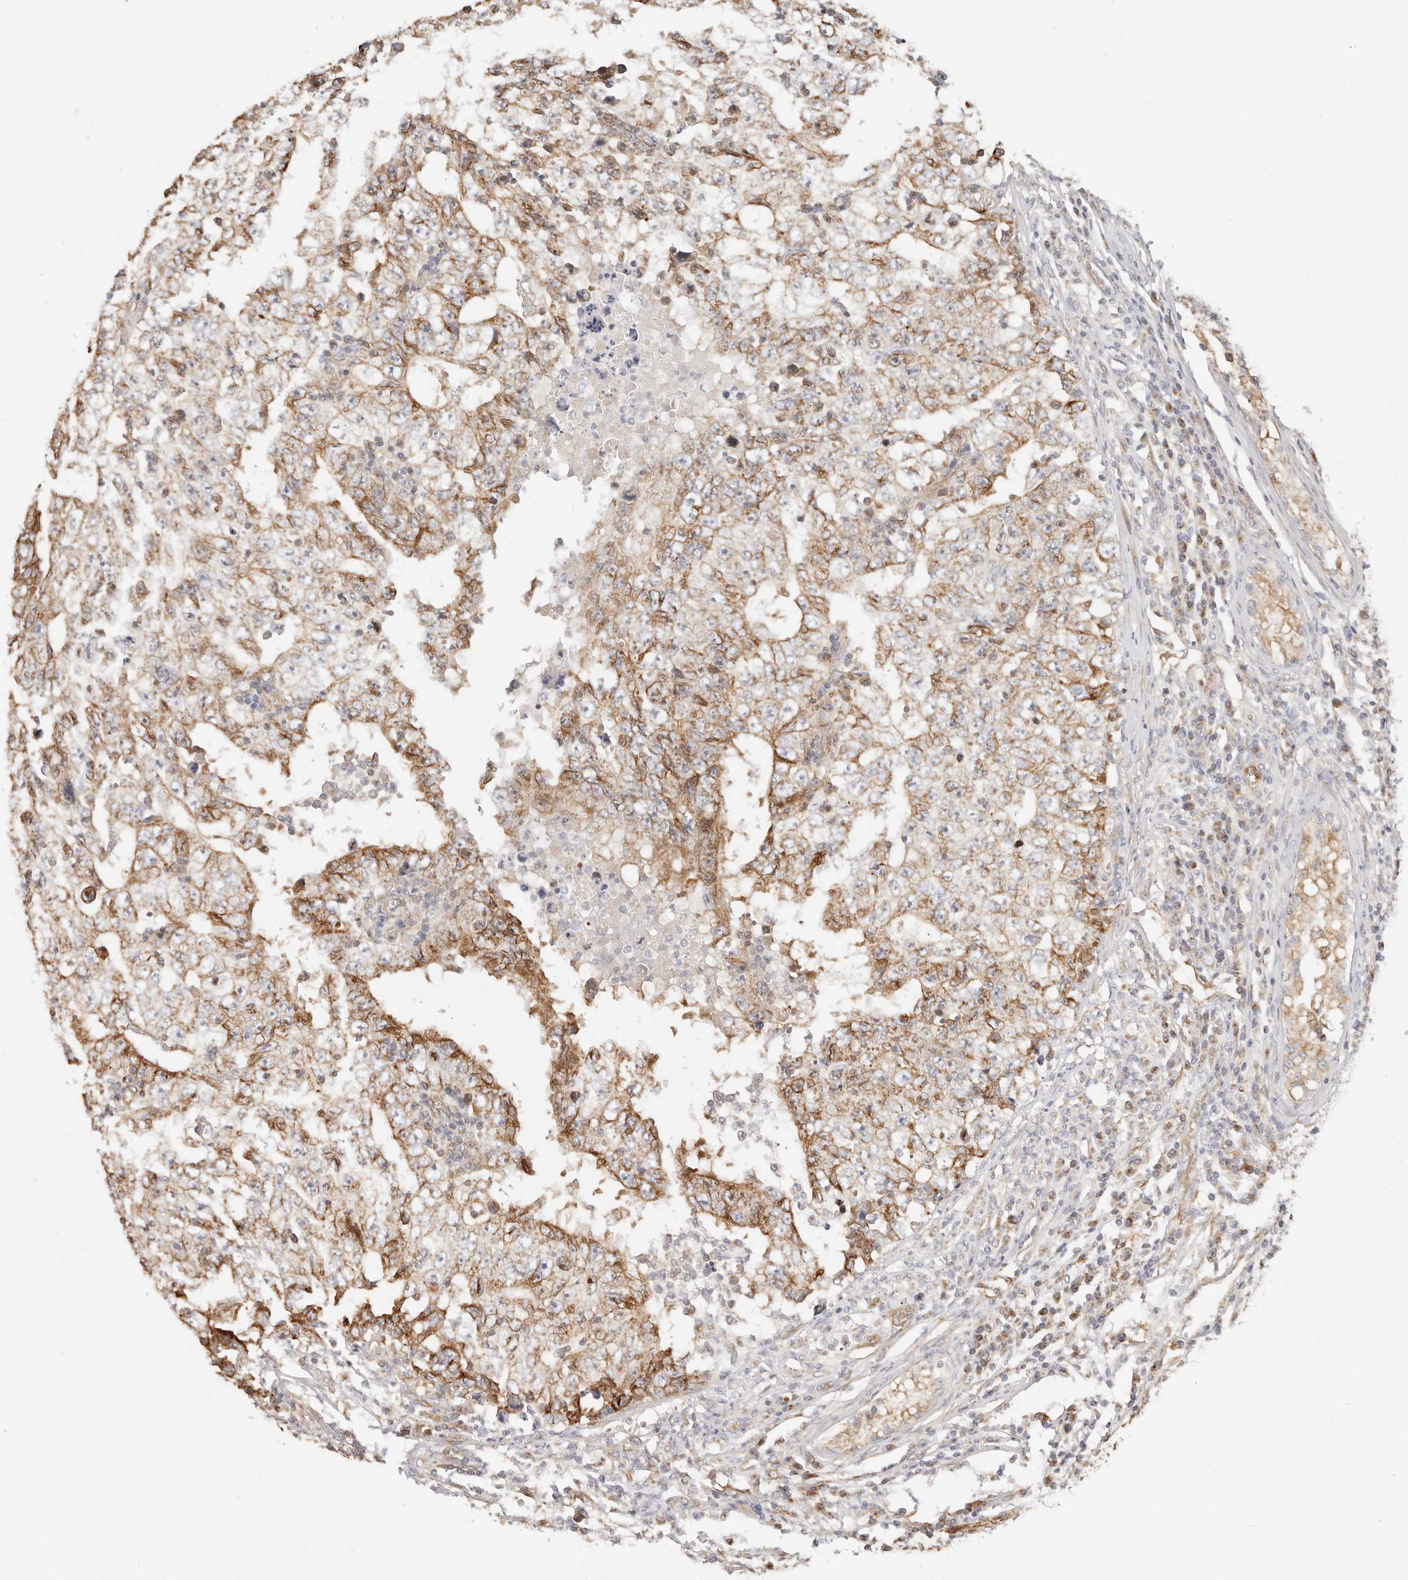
{"staining": {"intensity": "strong", "quantity": "25%-75%", "location": "cytoplasmic/membranous"}, "tissue": "testis cancer", "cell_type": "Tumor cells", "image_type": "cancer", "snomed": [{"axis": "morphology", "description": "Carcinoma, Embryonal, NOS"}, {"axis": "topography", "description": "Testis"}], "caption": "Approximately 25%-75% of tumor cells in human testis embryonal carcinoma show strong cytoplasmic/membranous protein positivity as visualized by brown immunohistochemical staining.", "gene": "DTNBP1", "patient": {"sex": "male", "age": 26}}